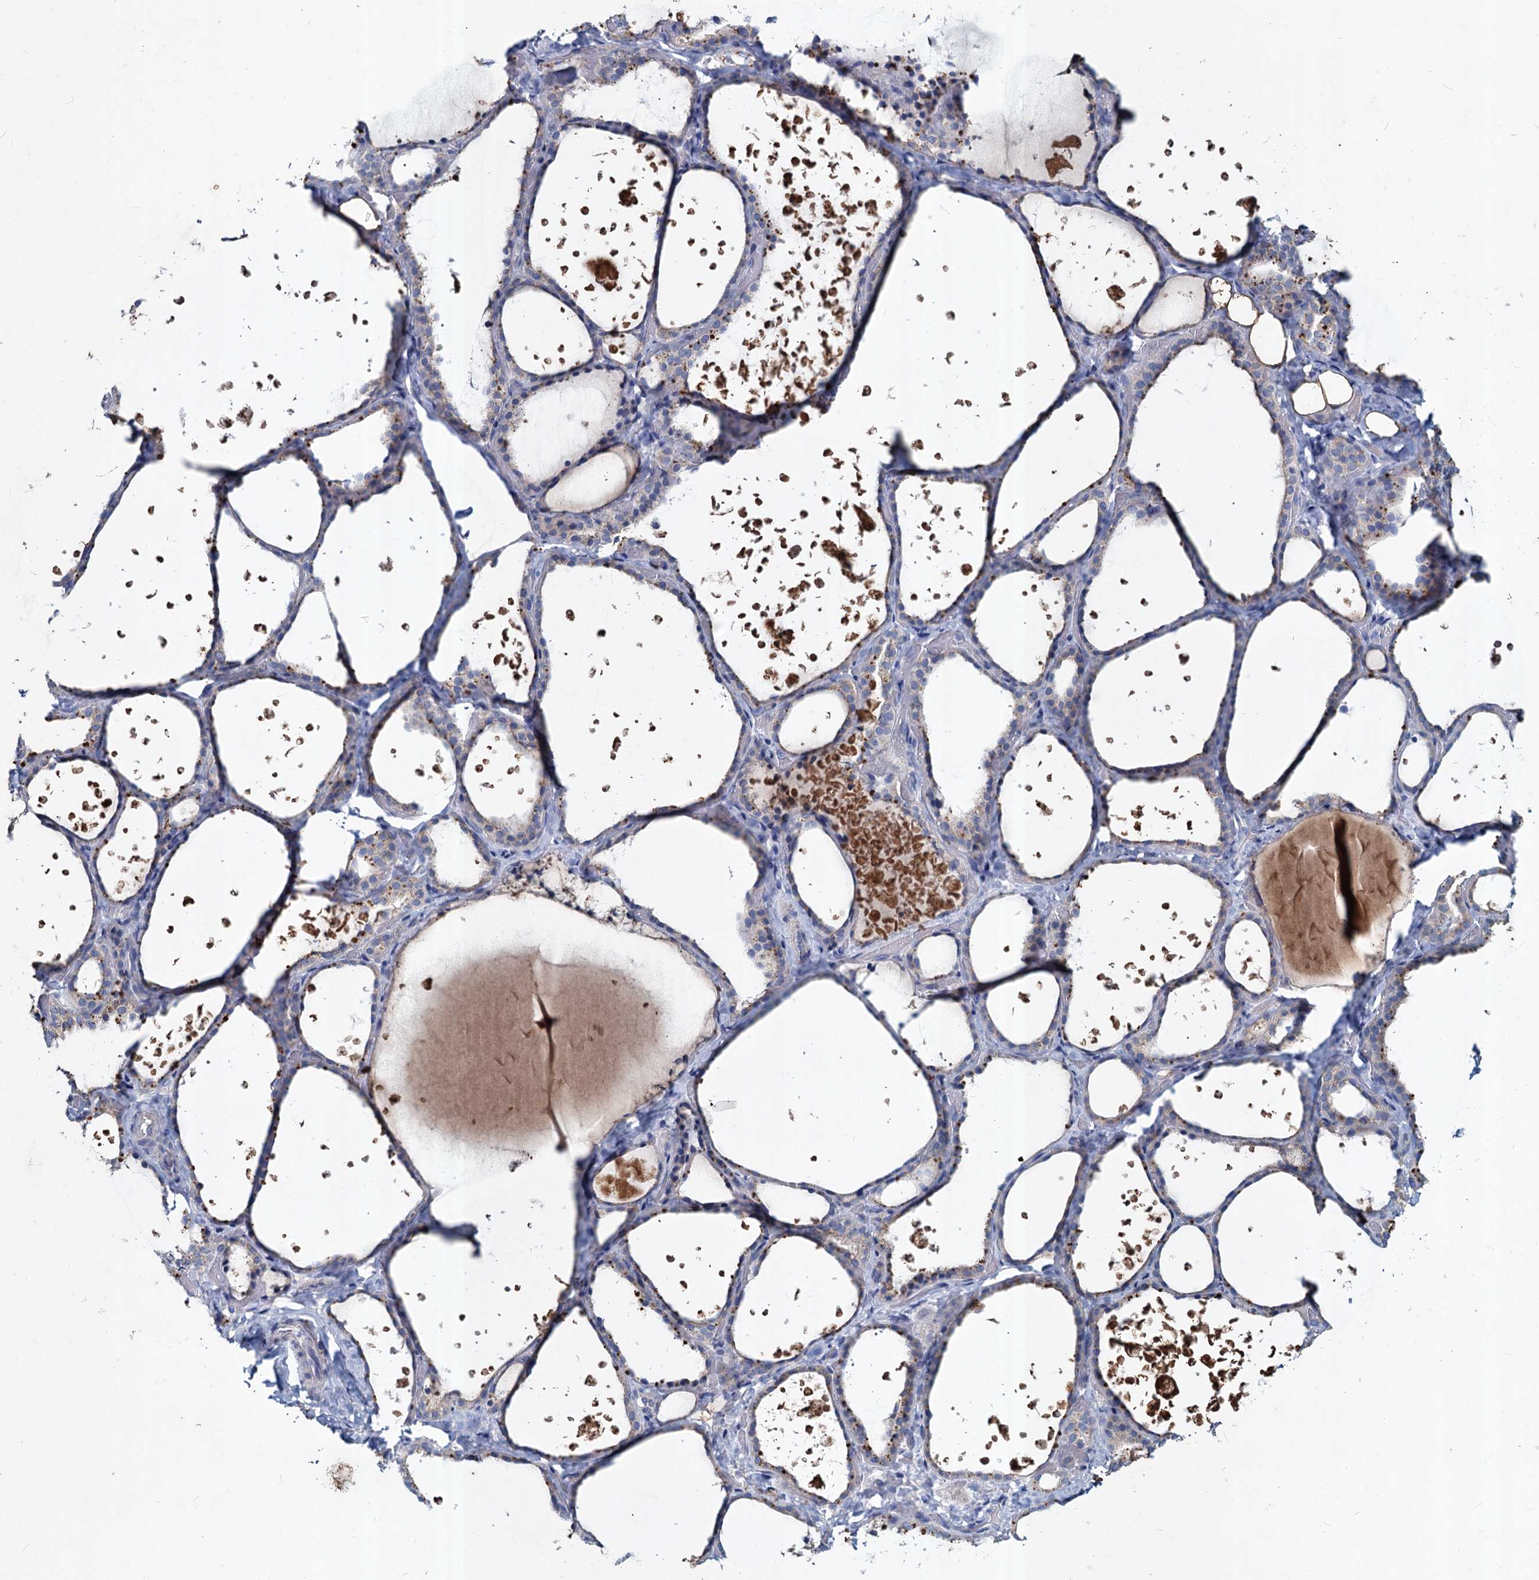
{"staining": {"intensity": "negative", "quantity": "none", "location": "none"}, "tissue": "thyroid gland", "cell_type": "Glandular cells", "image_type": "normal", "snomed": [{"axis": "morphology", "description": "Normal tissue, NOS"}, {"axis": "topography", "description": "Thyroid gland"}], "caption": "Glandular cells show no significant staining in normal thyroid gland. (DAB (3,3'-diaminobenzidine) IHC with hematoxylin counter stain).", "gene": "TMX2", "patient": {"sex": "female", "age": 44}}